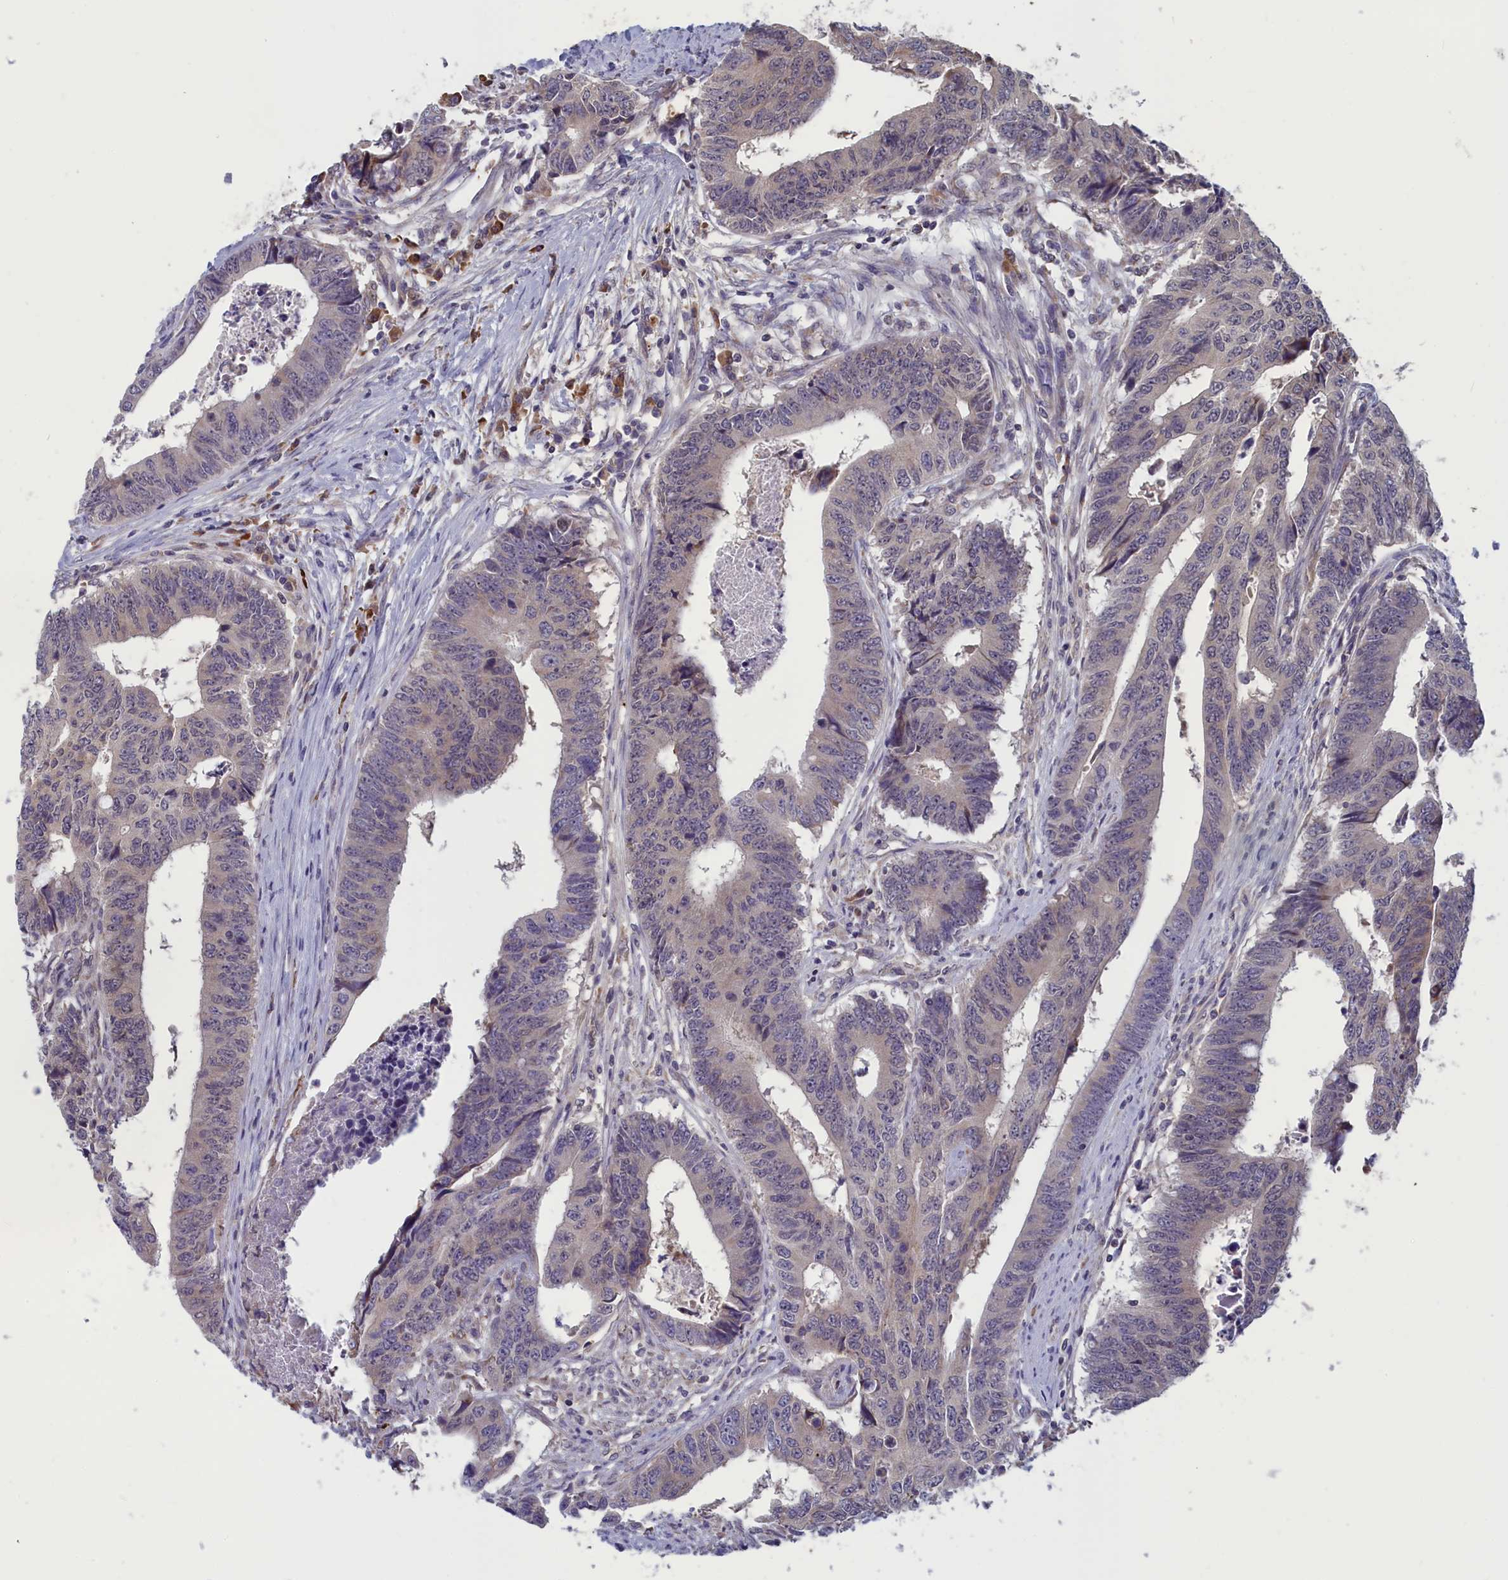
{"staining": {"intensity": "weak", "quantity": "<25%", "location": "cytoplasmic/membranous"}, "tissue": "colorectal cancer", "cell_type": "Tumor cells", "image_type": "cancer", "snomed": [{"axis": "morphology", "description": "Adenocarcinoma, NOS"}, {"axis": "topography", "description": "Rectum"}], "caption": "Human adenocarcinoma (colorectal) stained for a protein using immunohistochemistry displays no positivity in tumor cells.", "gene": "MRI1", "patient": {"sex": "male", "age": 84}}